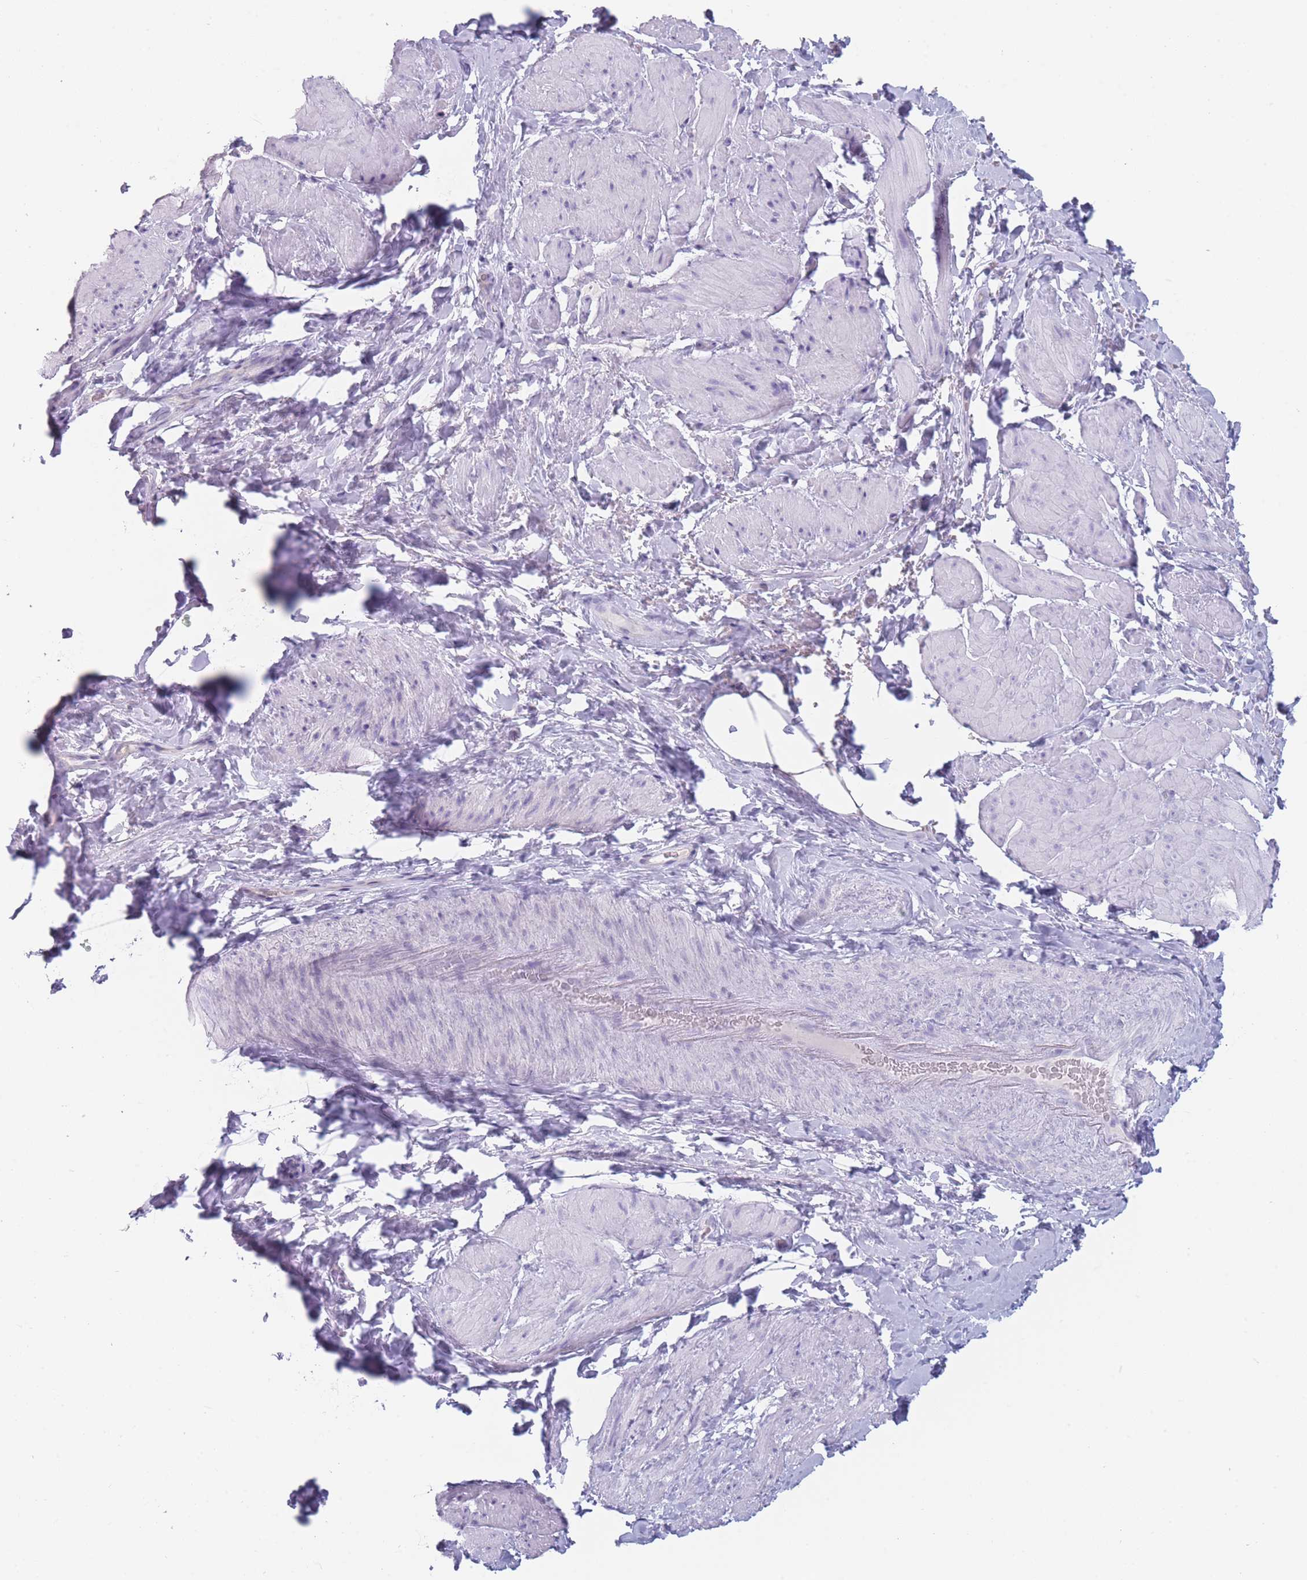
{"staining": {"intensity": "negative", "quantity": "none", "location": "none"}, "tissue": "smooth muscle", "cell_type": "Smooth muscle cells", "image_type": "normal", "snomed": [{"axis": "morphology", "description": "Normal tissue, NOS"}, {"axis": "topography", "description": "Smooth muscle"}, {"axis": "topography", "description": "Peripheral nerve tissue"}], "caption": "High power microscopy histopathology image of an immunohistochemistry (IHC) image of unremarkable smooth muscle, revealing no significant expression in smooth muscle cells. (Brightfield microscopy of DAB immunohistochemistry at high magnification).", "gene": "GPR12", "patient": {"sex": "male", "age": 69}}